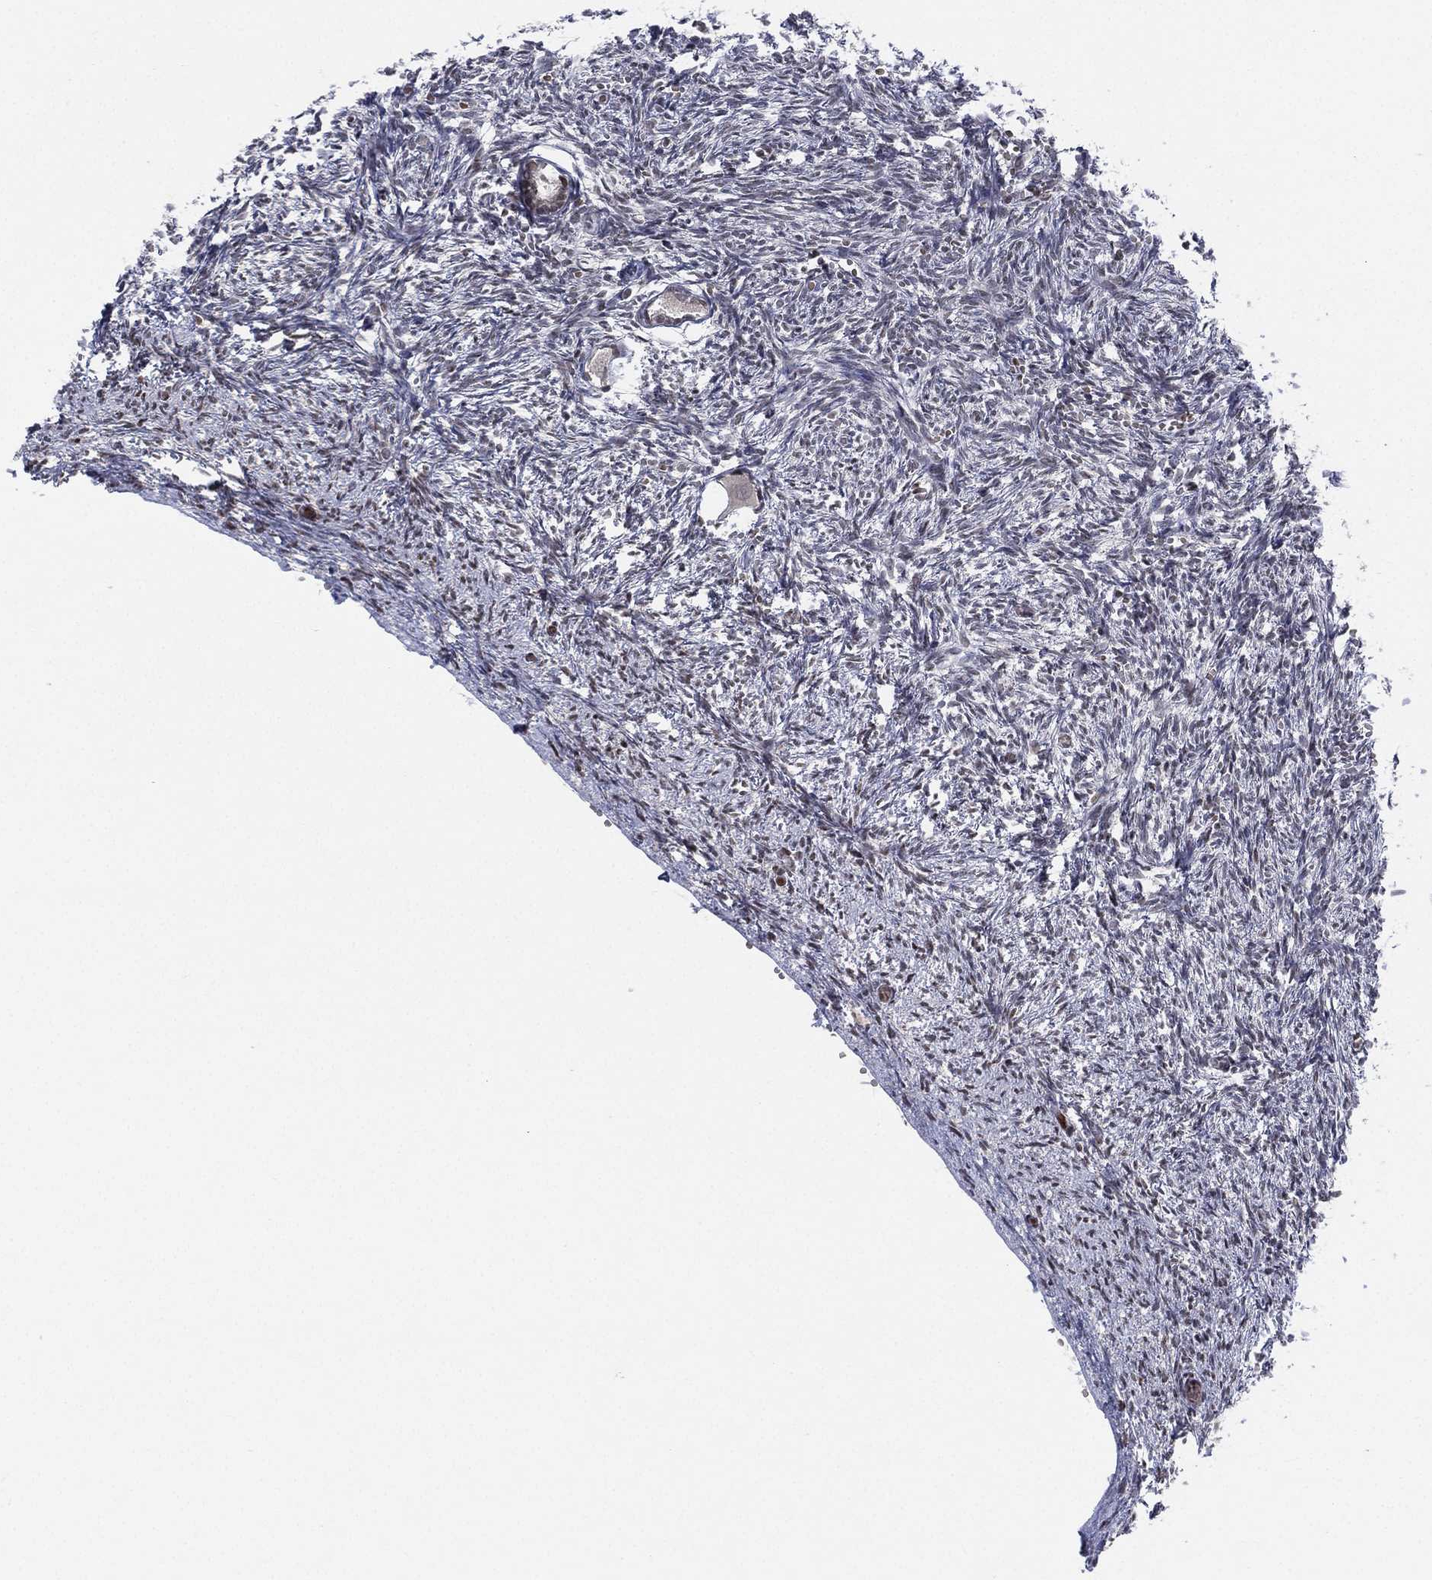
{"staining": {"intensity": "negative", "quantity": "none", "location": "none"}, "tissue": "ovary", "cell_type": "Follicle cells", "image_type": "normal", "snomed": [{"axis": "morphology", "description": "Normal tissue, NOS"}, {"axis": "topography", "description": "Ovary"}], "caption": "High magnification brightfield microscopy of unremarkable ovary stained with DAB (3,3'-diaminobenzidine) (brown) and counterstained with hematoxylin (blue): follicle cells show no significant positivity.", "gene": "DGCR8", "patient": {"sex": "female", "age": 43}}